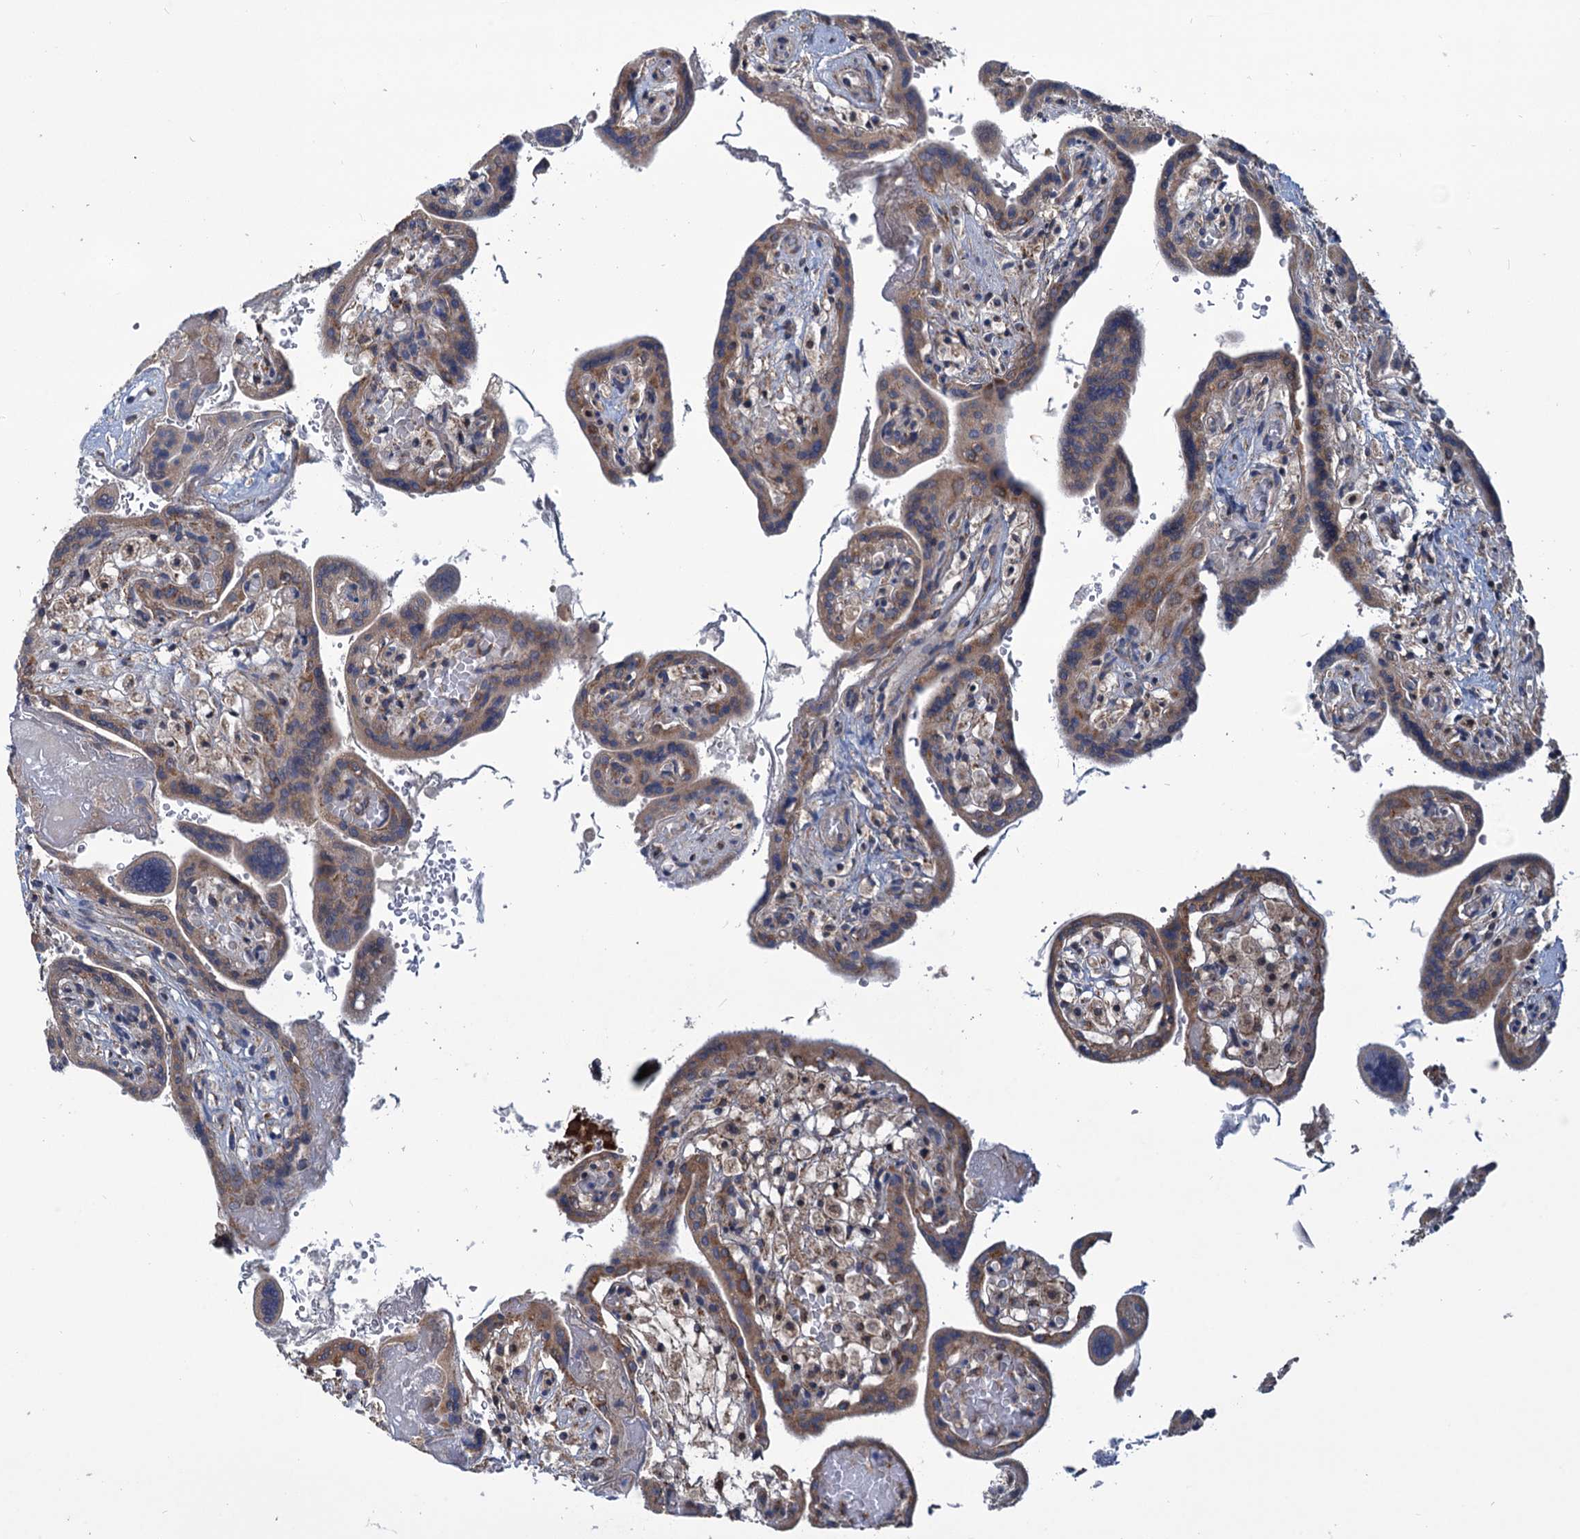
{"staining": {"intensity": "moderate", "quantity": ">75%", "location": "cytoplasmic/membranous"}, "tissue": "placenta", "cell_type": "Trophoblastic cells", "image_type": "normal", "snomed": [{"axis": "morphology", "description": "Normal tissue, NOS"}, {"axis": "topography", "description": "Placenta"}], "caption": "Trophoblastic cells demonstrate medium levels of moderate cytoplasmic/membranous positivity in about >75% of cells in normal human placenta. The staining was performed using DAB to visualize the protein expression in brown, while the nuclei were stained in blue with hematoxylin (Magnification: 20x).", "gene": "PHC3", "patient": {"sex": "female", "age": 37}}